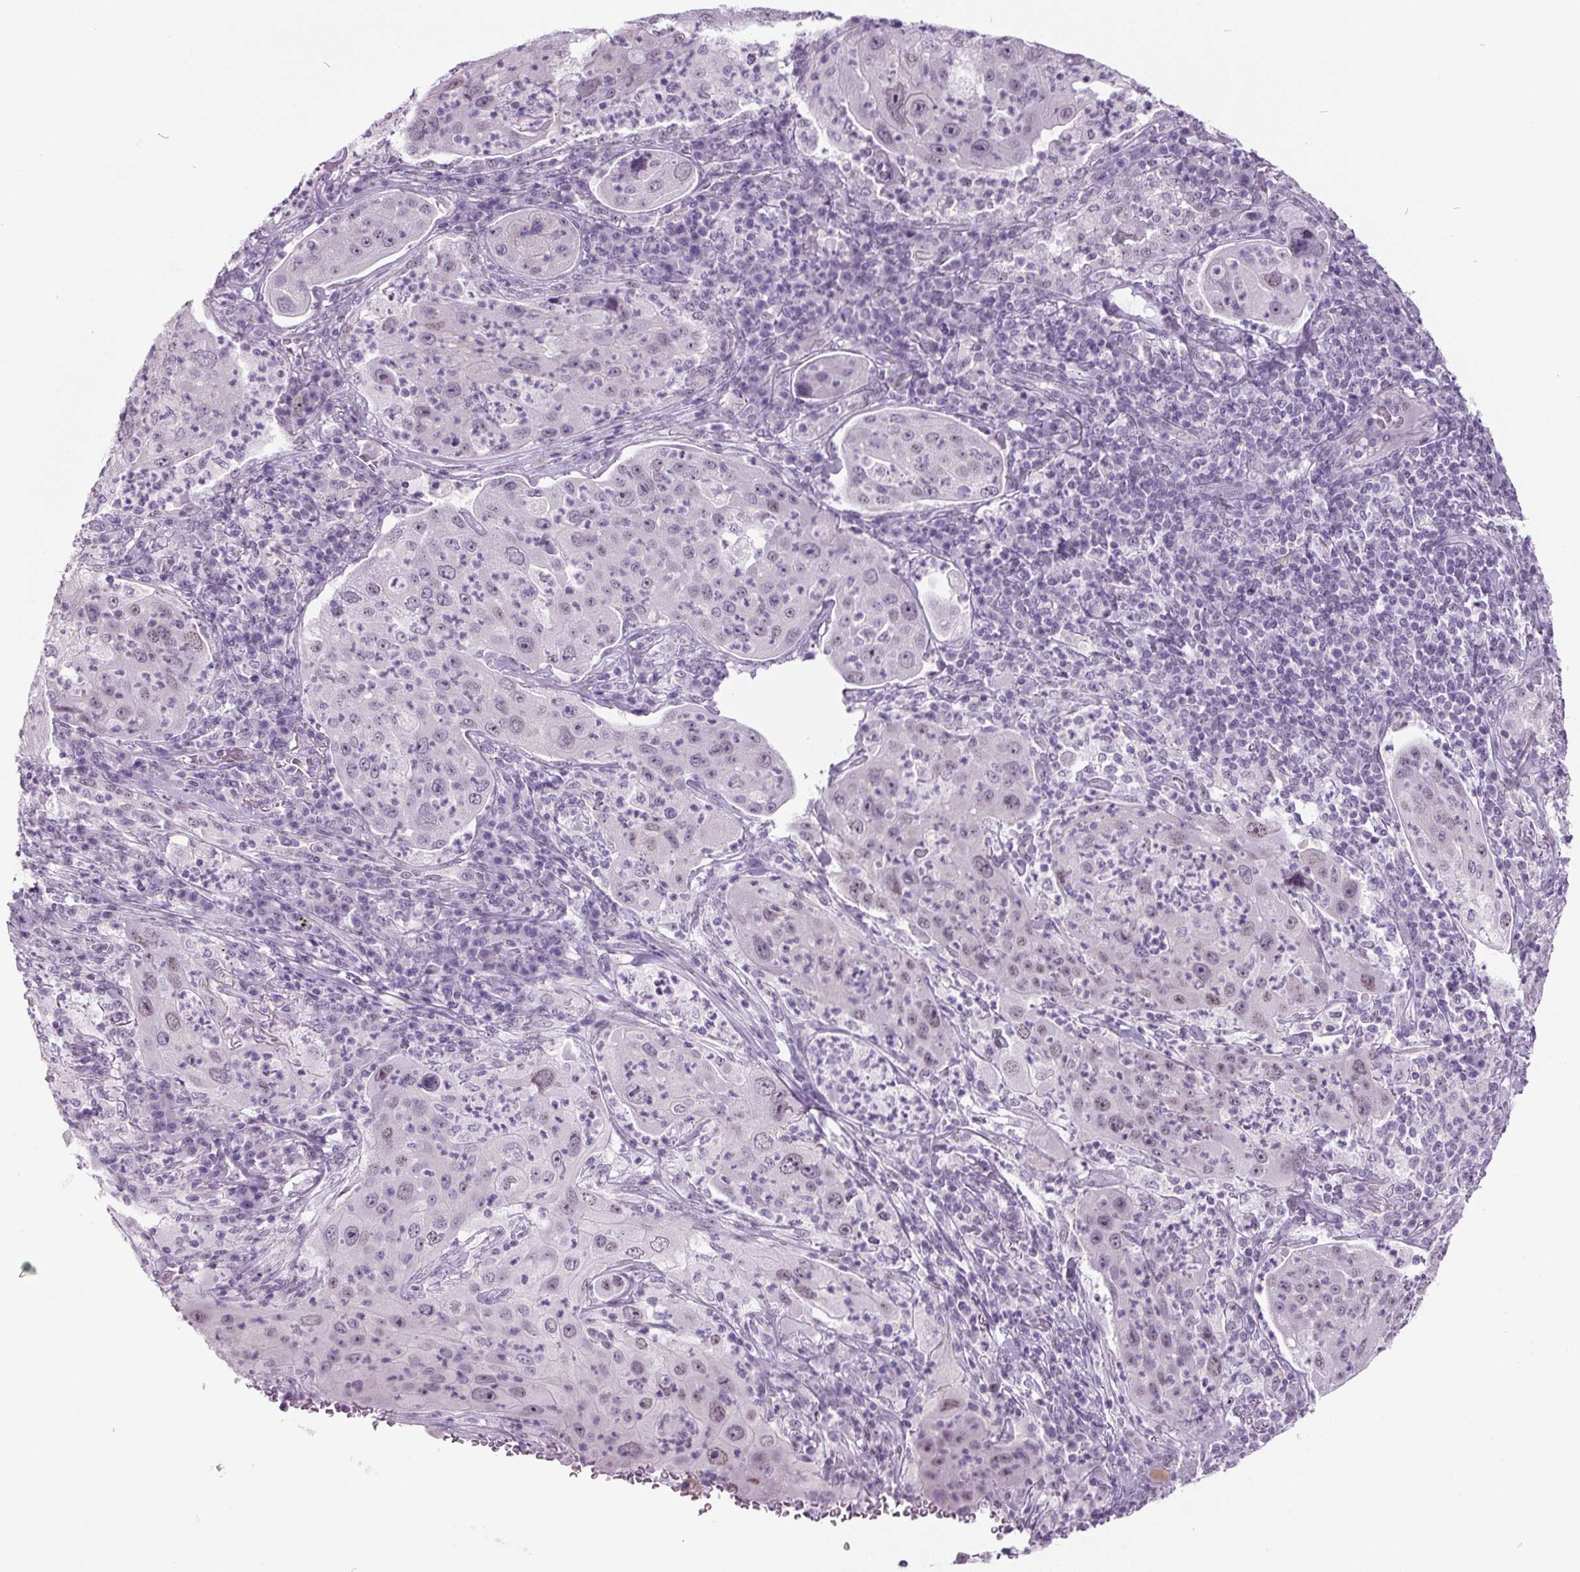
{"staining": {"intensity": "negative", "quantity": "none", "location": "none"}, "tissue": "lung cancer", "cell_type": "Tumor cells", "image_type": "cancer", "snomed": [{"axis": "morphology", "description": "Squamous cell carcinoma, NOS"}, {"axis": "topography", "description": "Lung"}], "caption": "This is an IHC image of lung cancer (squamous cell carcinoma). There is no expression in tumor cells.", "gene": "ODAD2", "patient": {"sex": "female", "age": 59}}